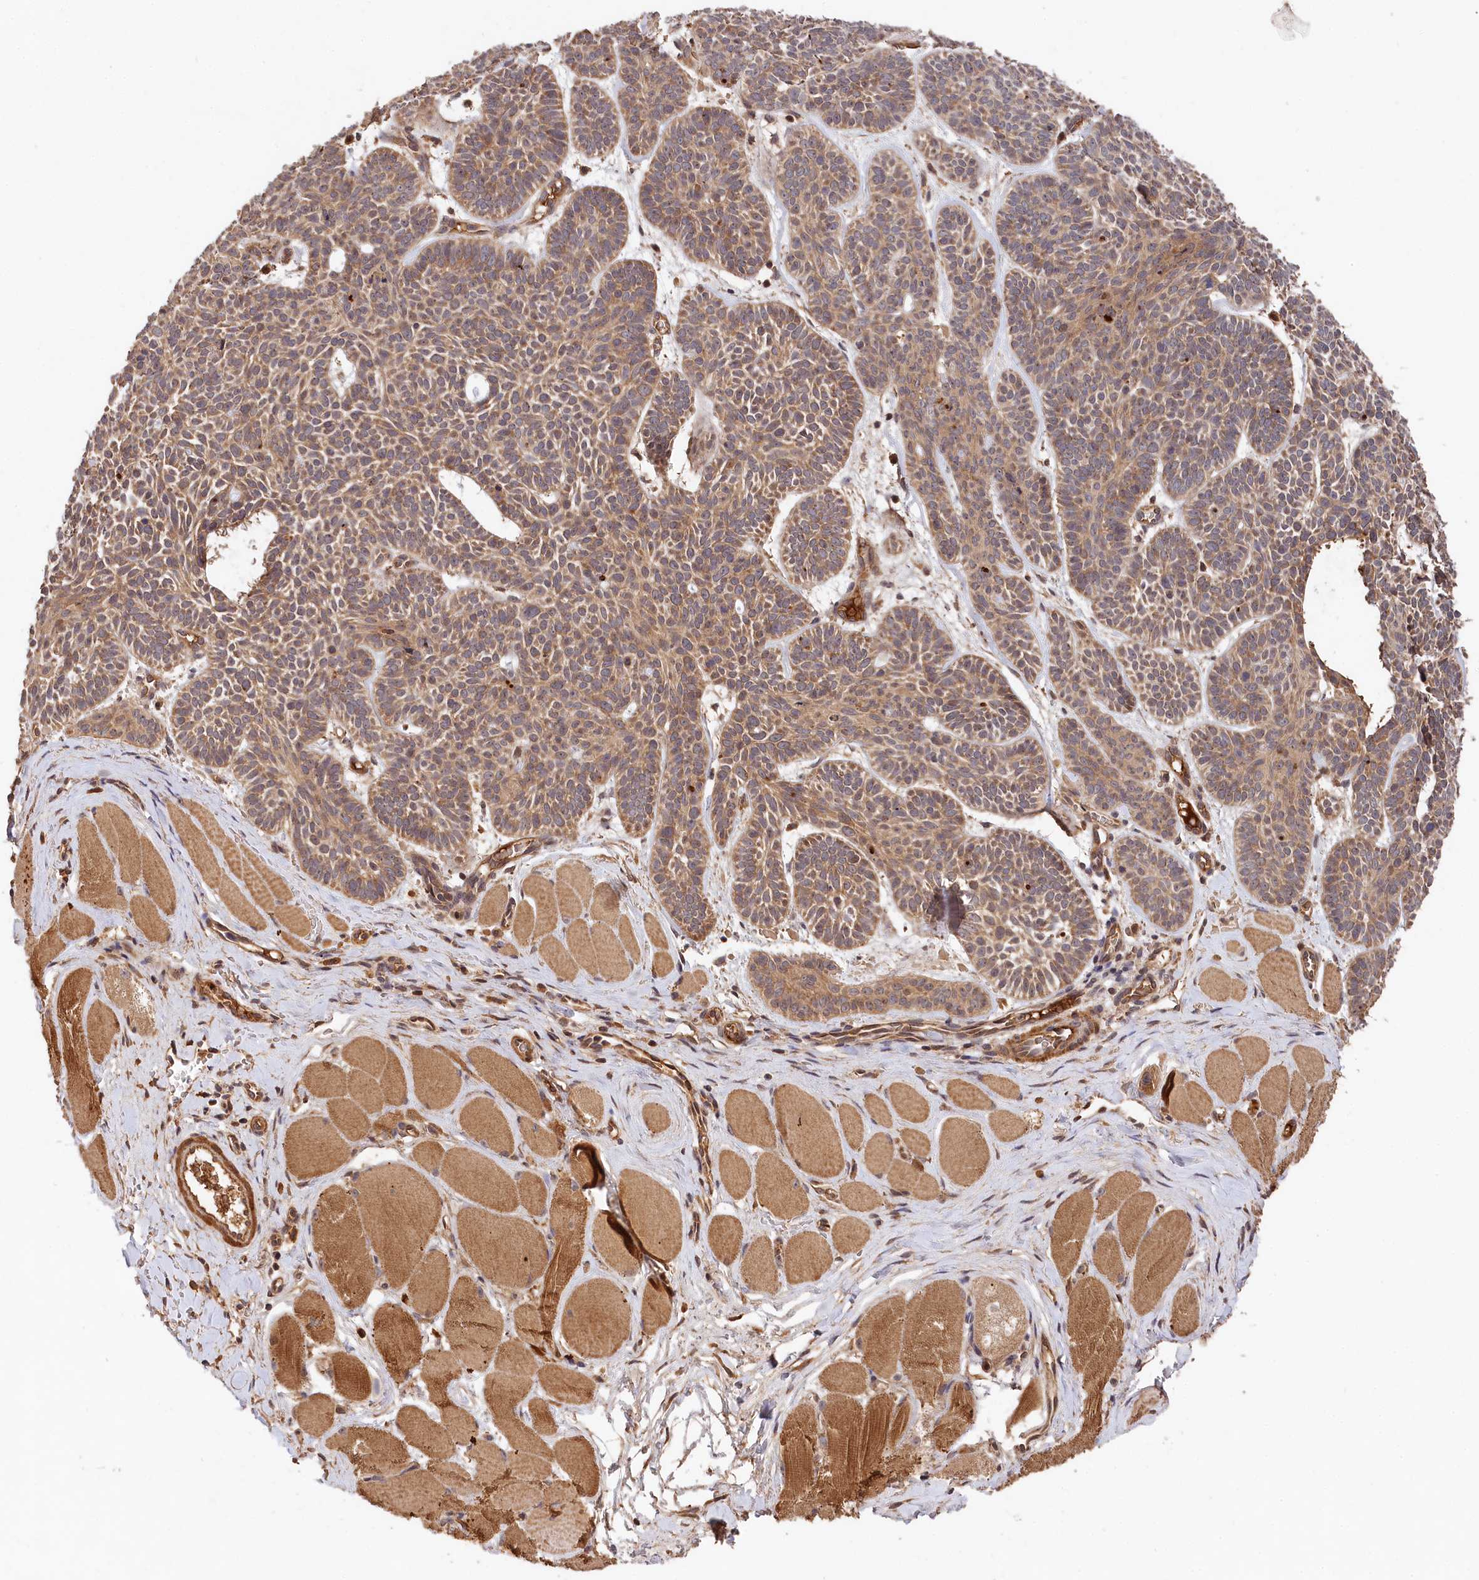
{"staining": {"intensity": "moderate", "quantity": ">75%", "location": "cytoplasmic/membranous"}, "tissue": "skin cancer", "cell_type": "Tumor cells", "image_type": "cancer", "snomed": [{"axis": "morphology", "description": "Basal cell carcinoma"}, {"axis": "topography", "description": "Skin"}], "caption": "A medium amount of moderate cytoplasmic/membranous expression is appreciated in approximately >75% of tumor cells in skin cancer tissue.", "gene": "MCF2L2", "patient": {"sex": "male", "age": 85}}